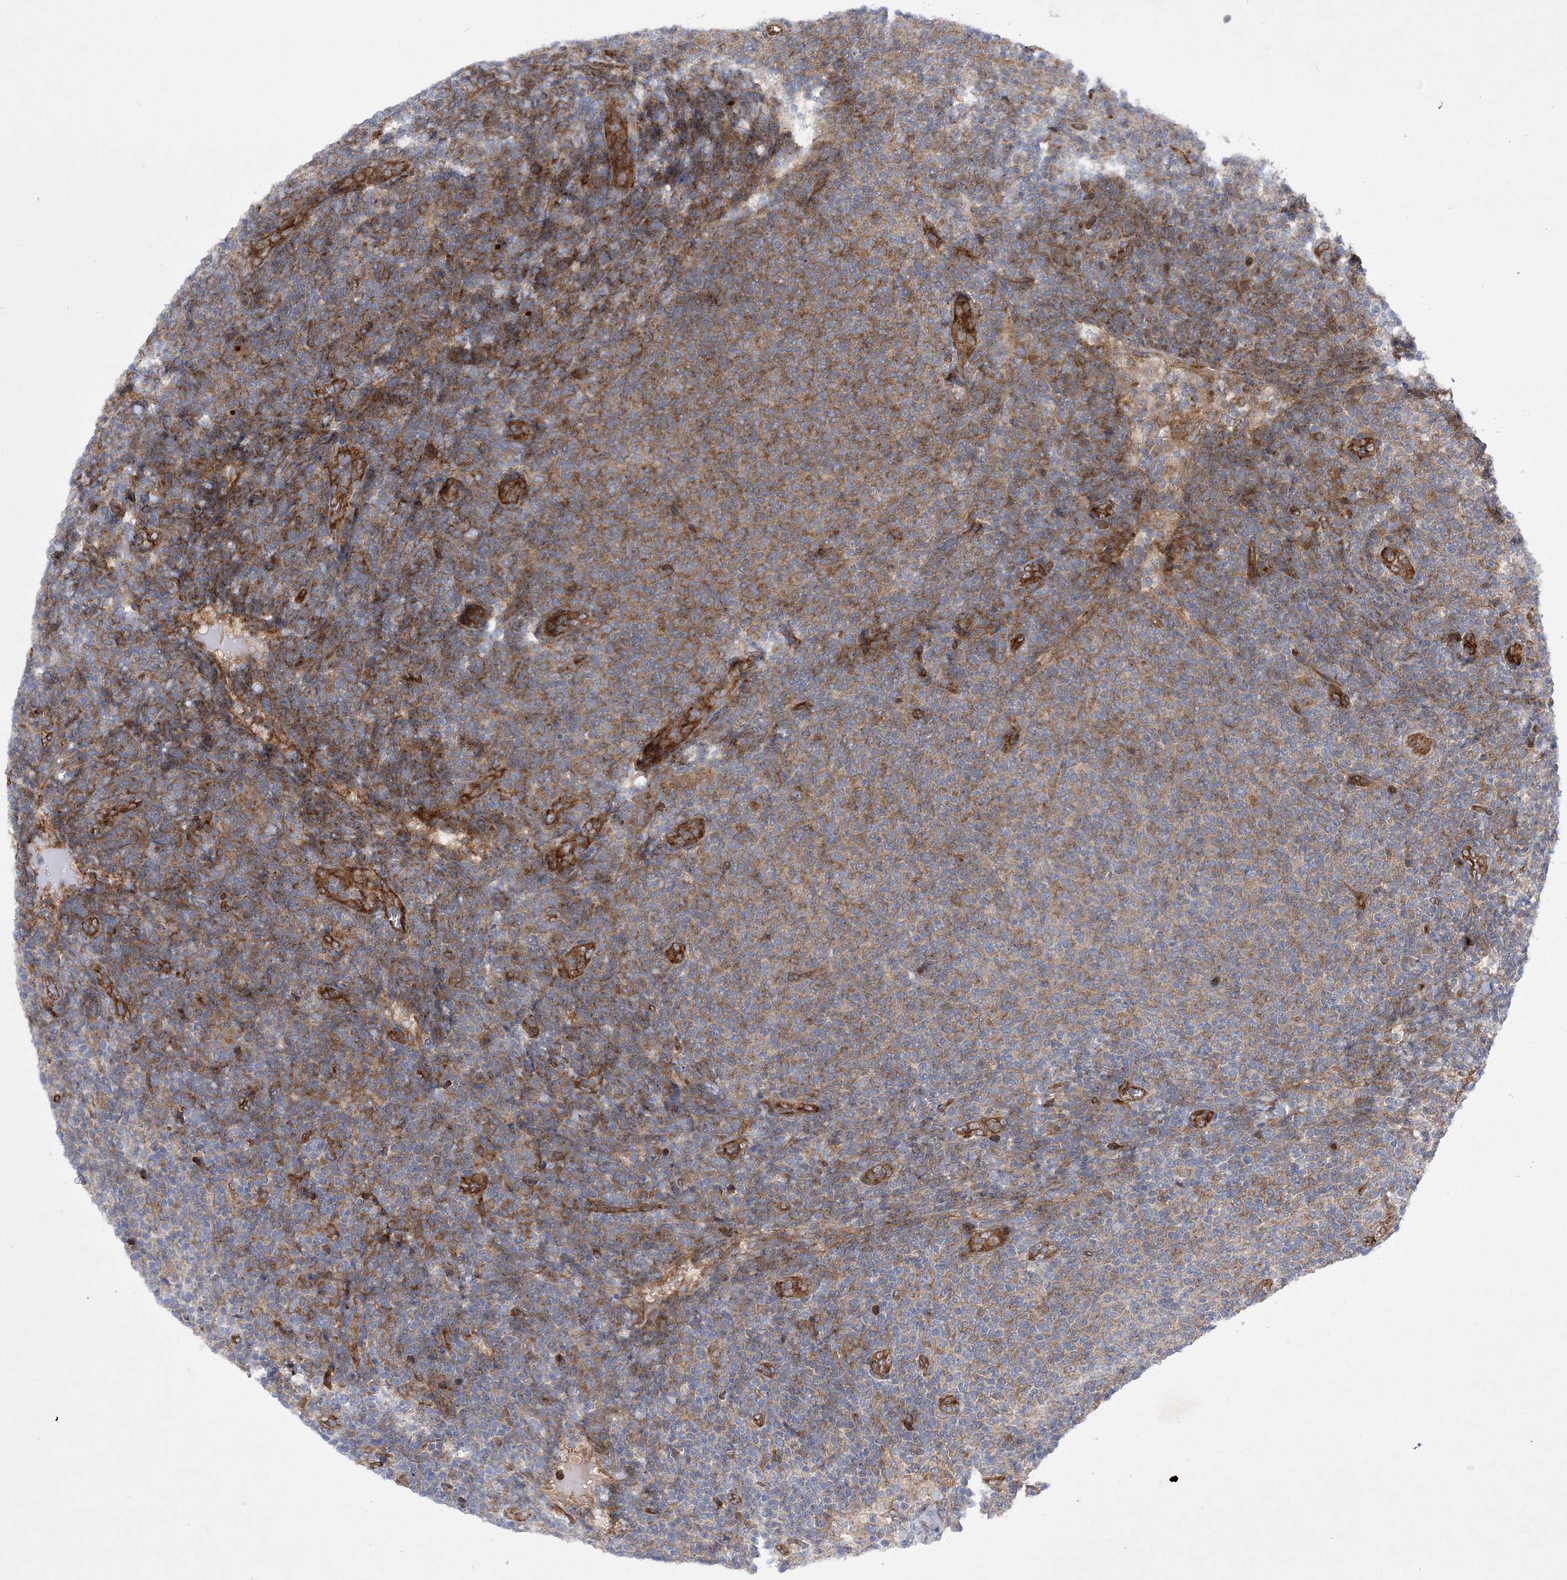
{"staining": {"intensity": "moderate", "quantity": "25%-75%", "location": "cytoplasmic/membranous"}, "tissue": "lymphoma", "cell_type": "Tumor cells", "image_type": "cancer", "snomed": [{"axis": "morphology", "description": "Malignant lymphoma, non-Hodgkin's type, Low grade"}, {"axis": "topography", "description": "Lymph node"}], "caption": "Immunohistochemical staining of low-grade malignant lymphoma, non-Hodgkin's type shows moderate cytoplasmic/membranous protein positivity in about 25%-75% of tumor cells. Immunohistochemistry stains the protein of interest in brown and the nuclei are stained blue.", "gene": "ARHGAP31", "patient": {"sex": "male", "age": 66}}